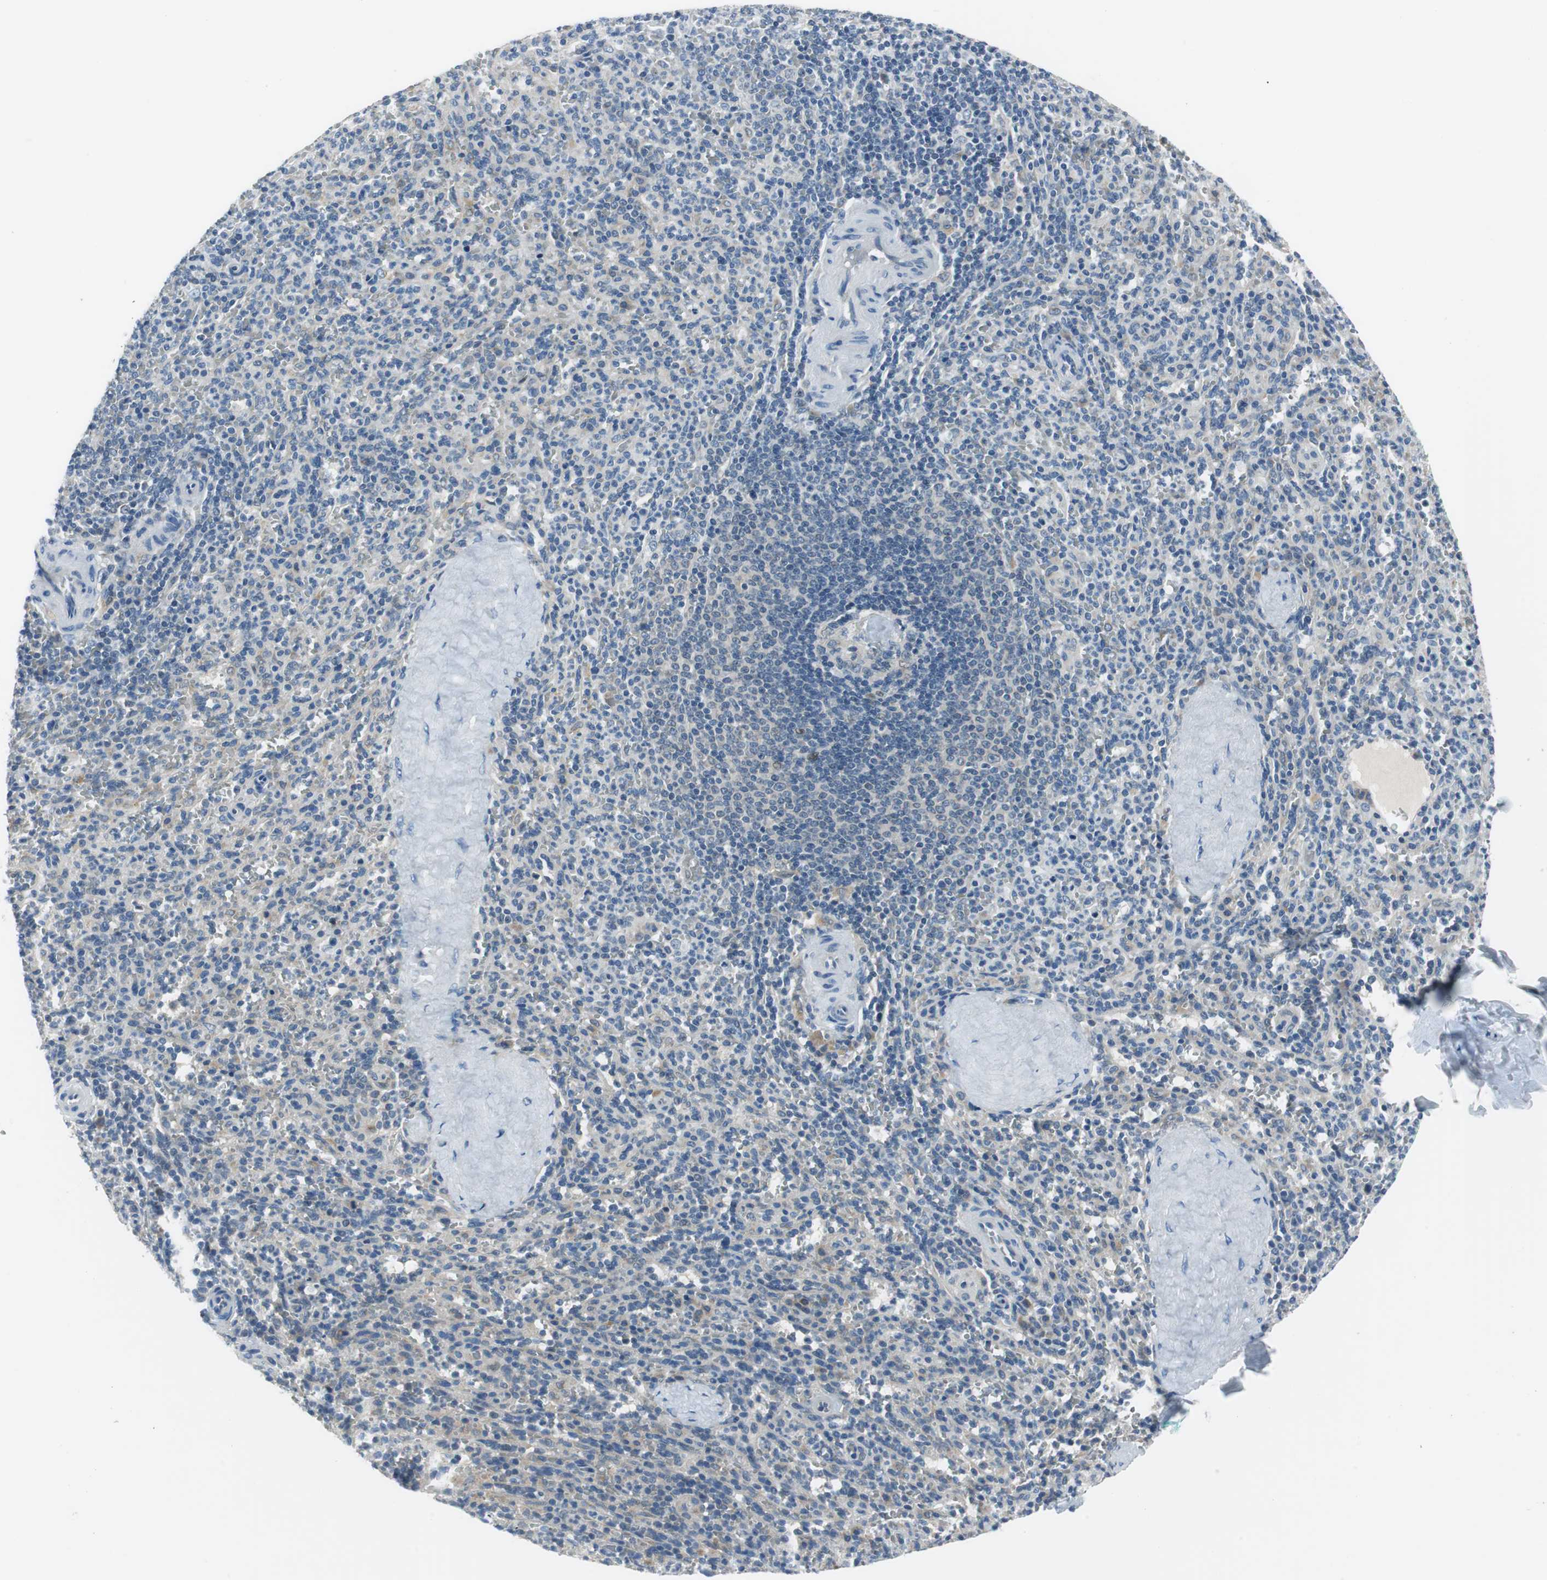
{"staining": {"intensity": "negative", "quantity": "none", "location": "none"}, "tissue": "spleen", "cell_type": "Cells in red pulp", "image_type": "normal", "snomed": [{"axis": "morphology", "description": "Normal tissue, NOS"}, {"axis": "topography", "description": "Spleen"}], "caption": "High power microscopy histopathology image of an IHC micrograph of benign spleen, revealing no significant expression in cells in red pulp.", "gene": "PLAA", "patient": {"sex": "male", "age": 36}}